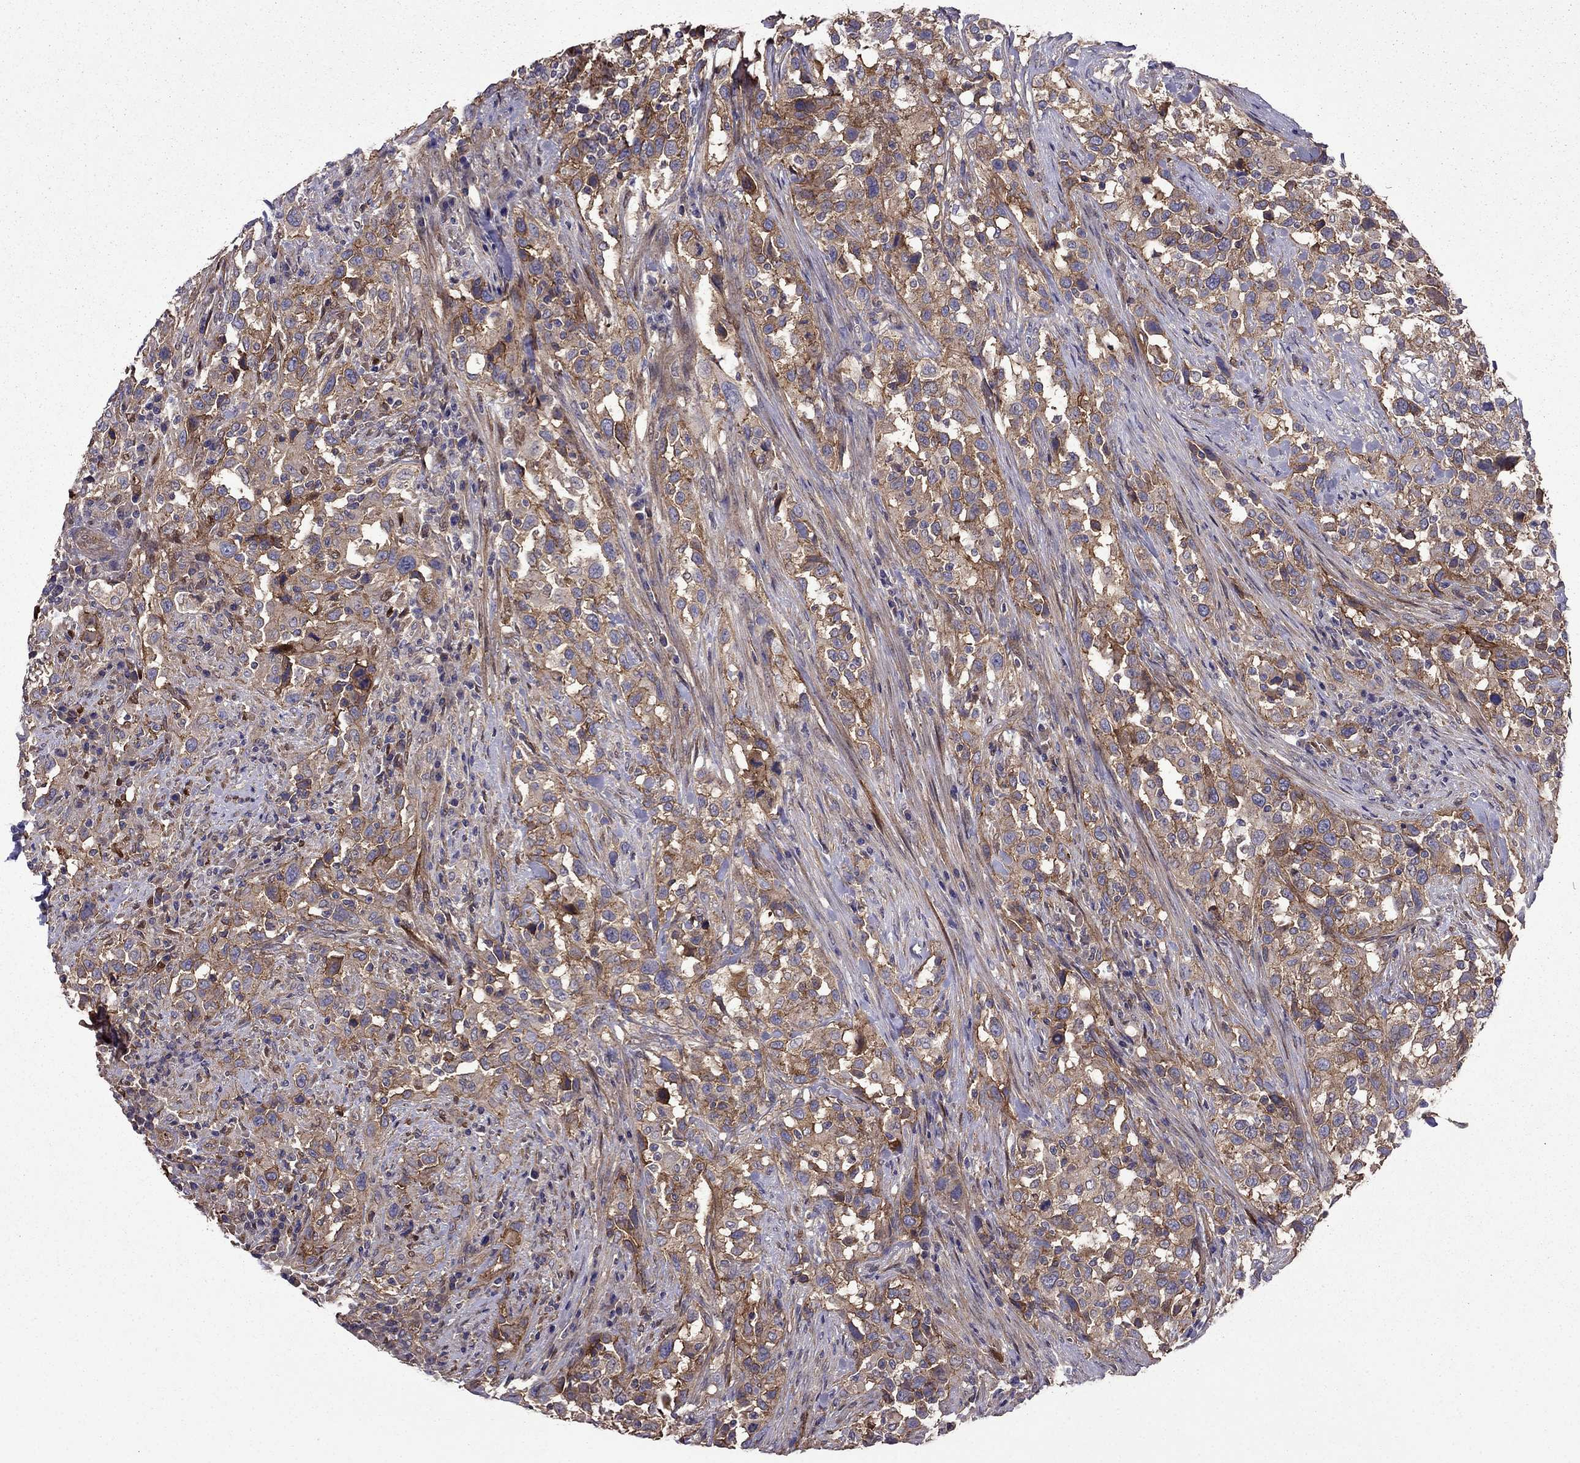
{"staining": {"intensity": "strong", "quantity": "25%-75%", "location": "cytoplasmic/membranous"}, "tissue": "urothelial cancer", "cell_type": "Tumor cells", "image_type": "cancer", "snomed": [{"axis": "morphology", "description": "Urothelial carcinoma, NOS"}, {"axis": "morphology", "description": "Urothelial carcinoma, High grade"}, {"axis": "topography", "description": "Urinary bladder"}], "caption": "A brown stain highlights strong cytoplasmic/membranous staining of a protein in human urothelial cancer tumor cells.", "gene": "ITGB1", "patient": {"sex": "female", "age": 64}}